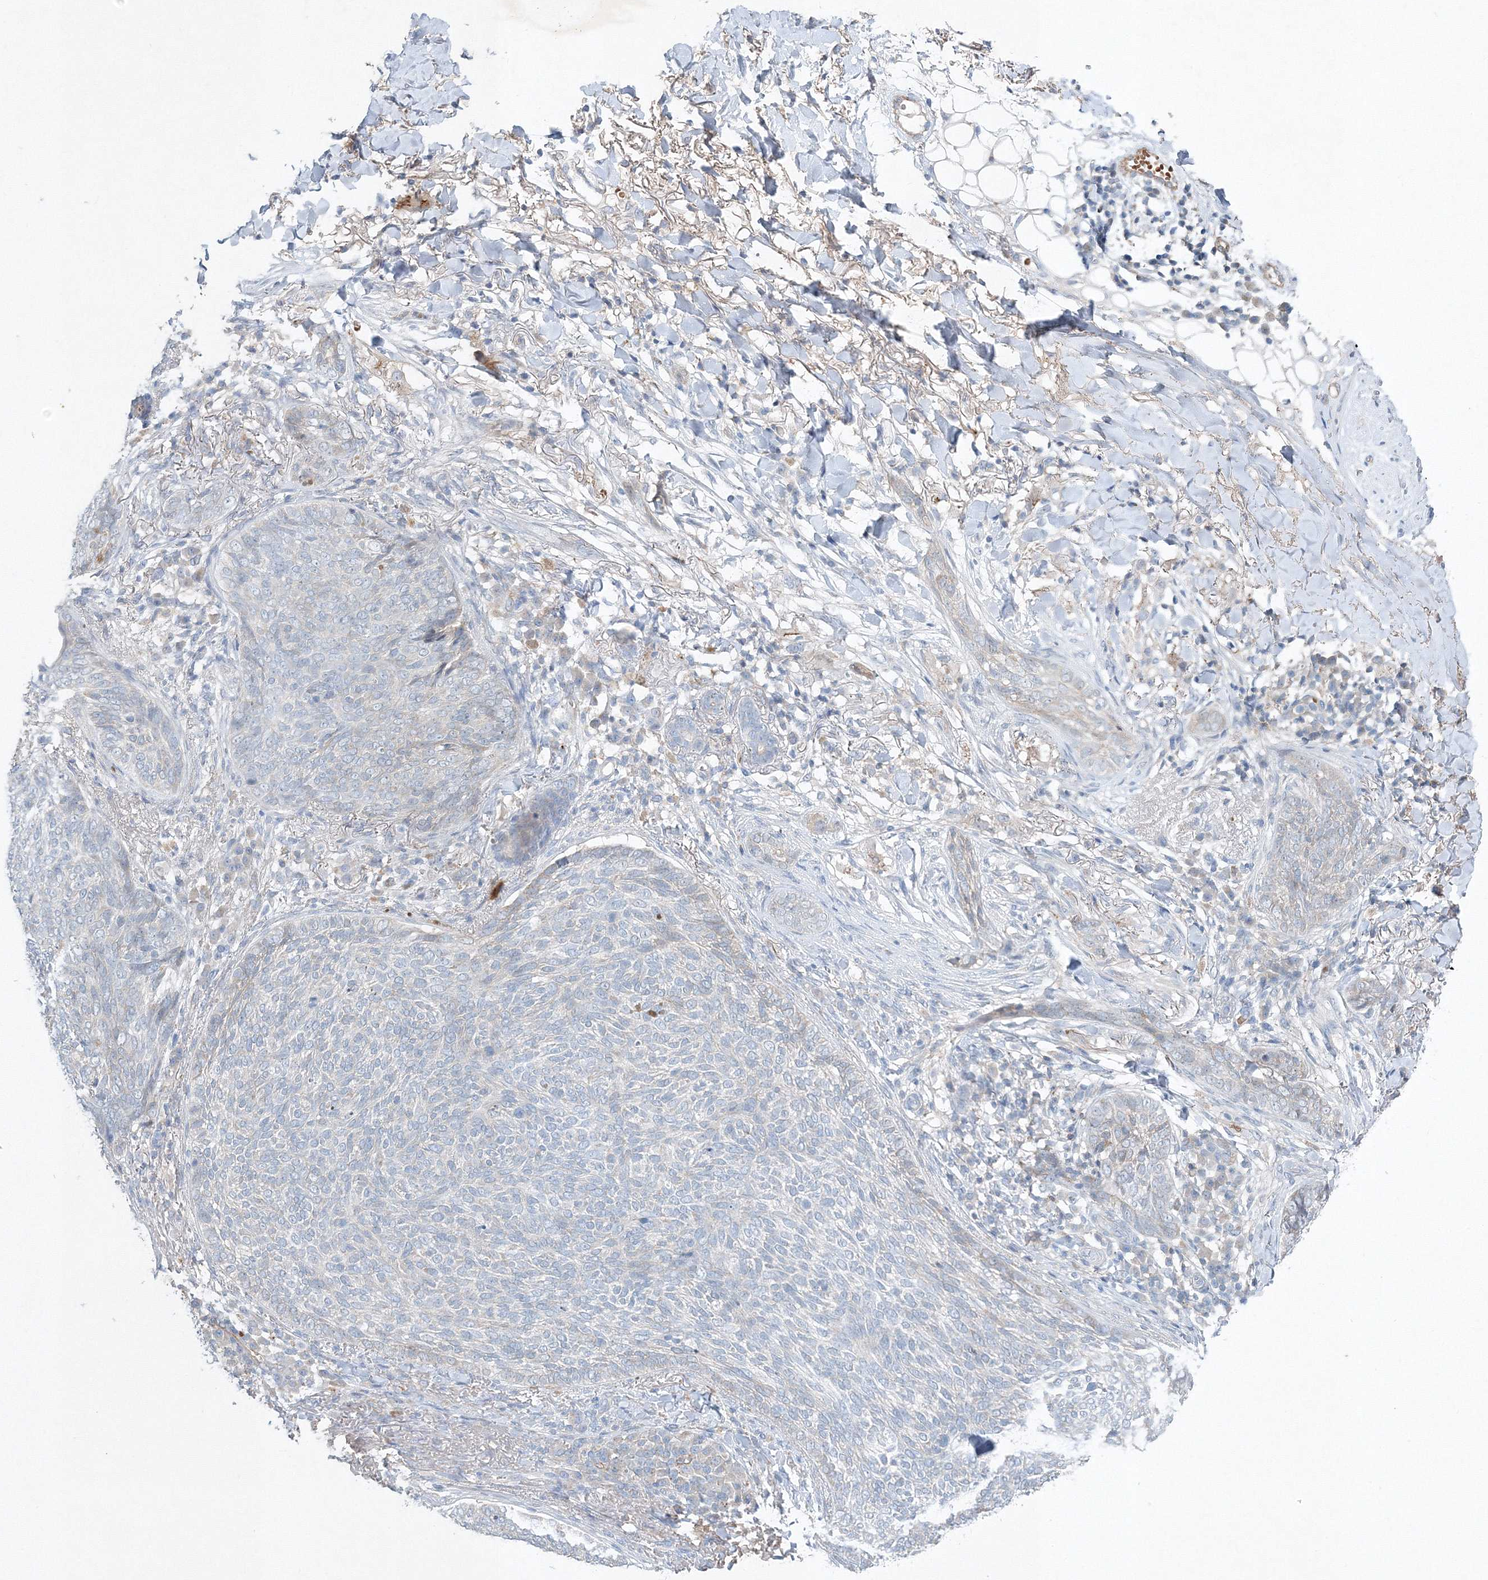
{"staining": {"intensity": "negative", "quantity": "none", "location": "none"}, "tissue": "skin cancer", "cell_type": "Tumor cells", "image_type": "cancer", "snomed": [{"axis": "morphology", "description": "Basal cell carcinoma"}, {"axis": "topography", "description": "Skin"}], "caption": "Tumor cells are negative for brown protein staining in skin cancer (basal cell carcinoma).", "gene": "SH3BP5", "patient": {"sex": "male", "age": 85}}